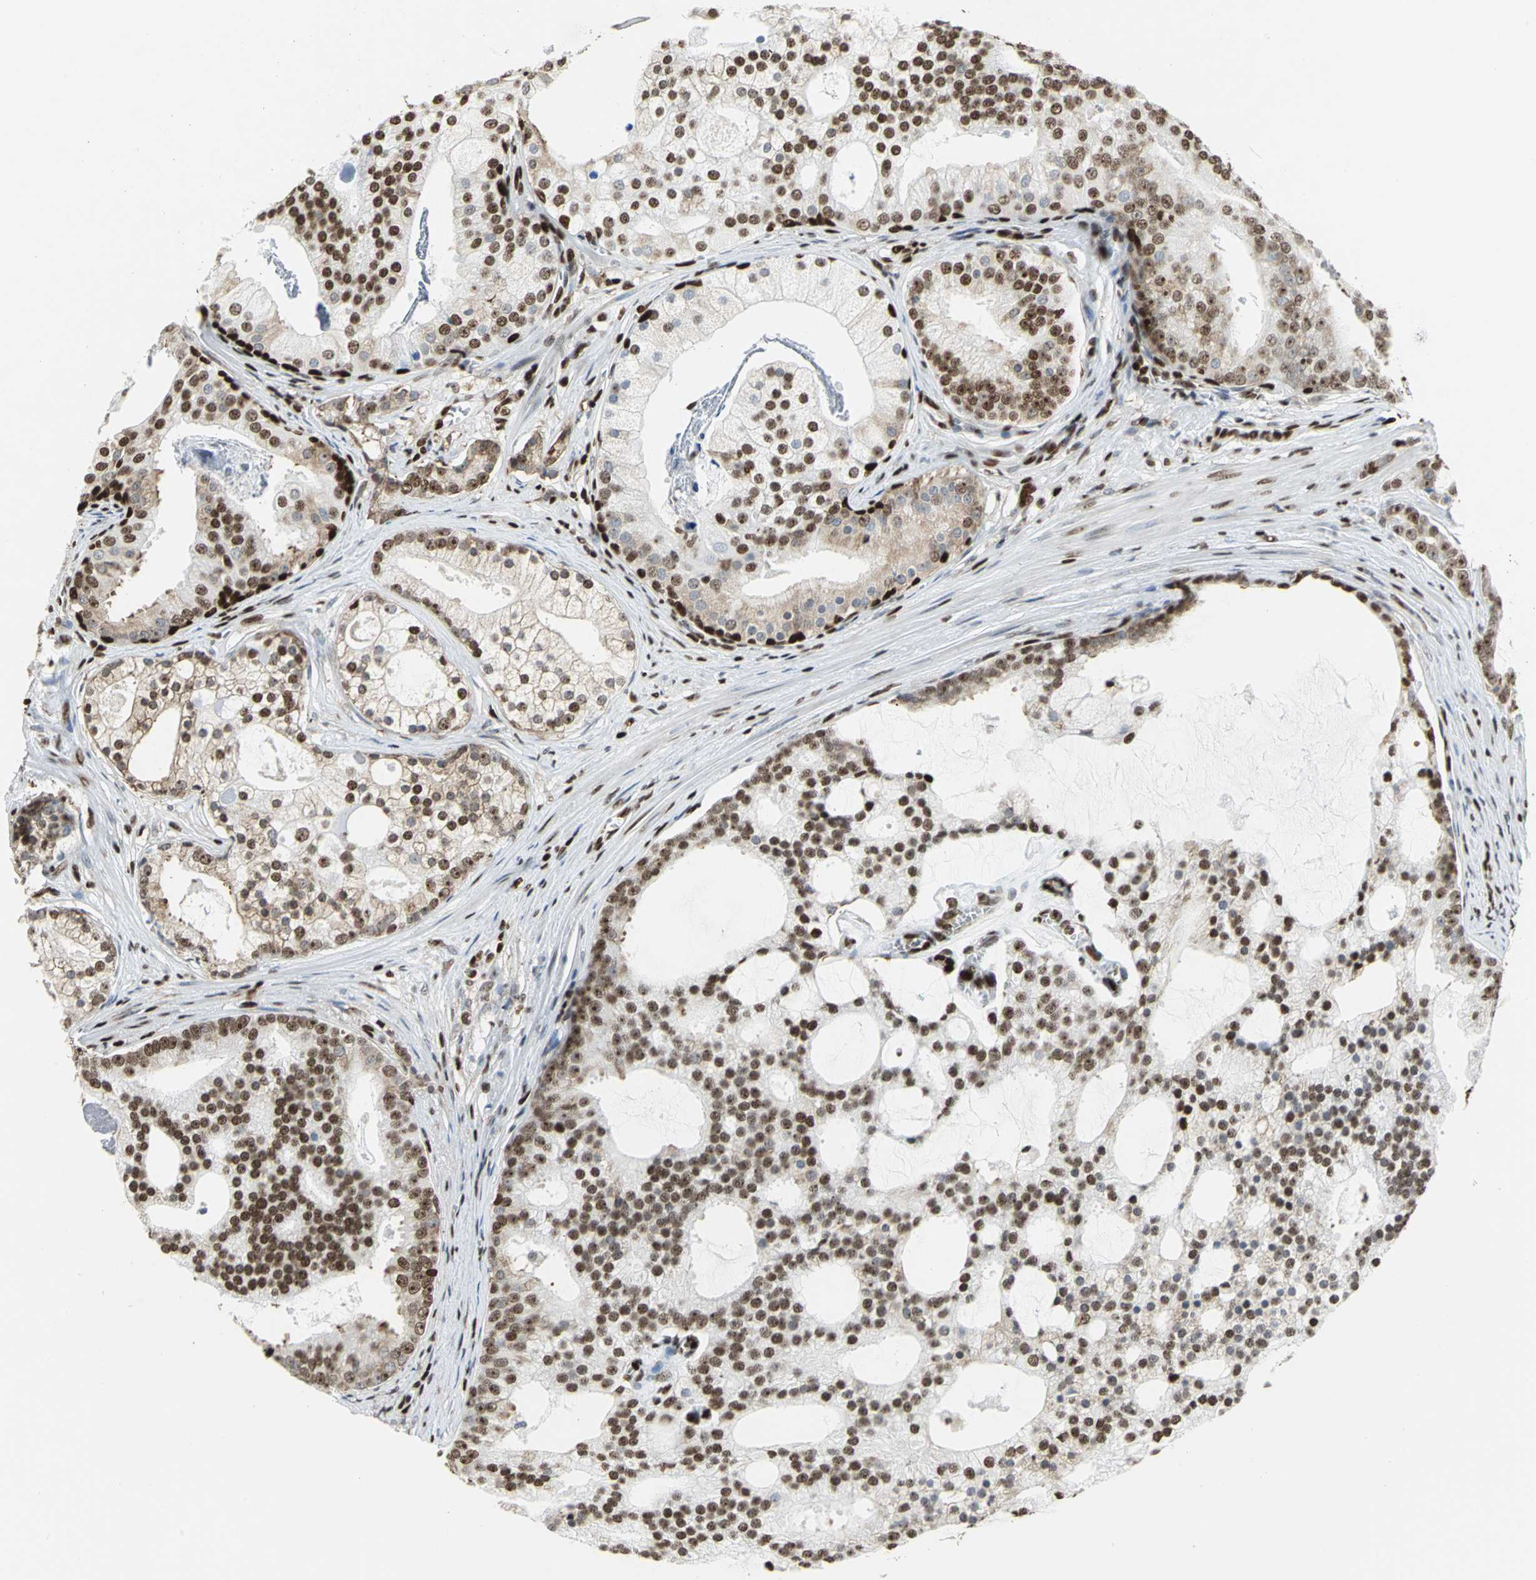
{"staining": {"intensity": "strong", "quantity": ">75%", "location": "cytoplasmic/membranous"}, "tissue": "prostate cancer", "cell_type": "Tumor cells", "image_type": "cancer", "snomed": [{"axis": "morphology", "description": "Adenocarcinoma, Low grade"}, {"axis": "topography", "description": "Prostate"}], "caption": "Immunohistochemistry (IHC) (DAB (3,3'-diaminobenzidine)) staining of human adenocarcinoma (low-grade) (prostate) displays strong cytoplasmic/membranous protein expression in approximately >75% of tumor cells.", "gene": "HMGB1", "patient": {"sex": "male", "age": 58}}